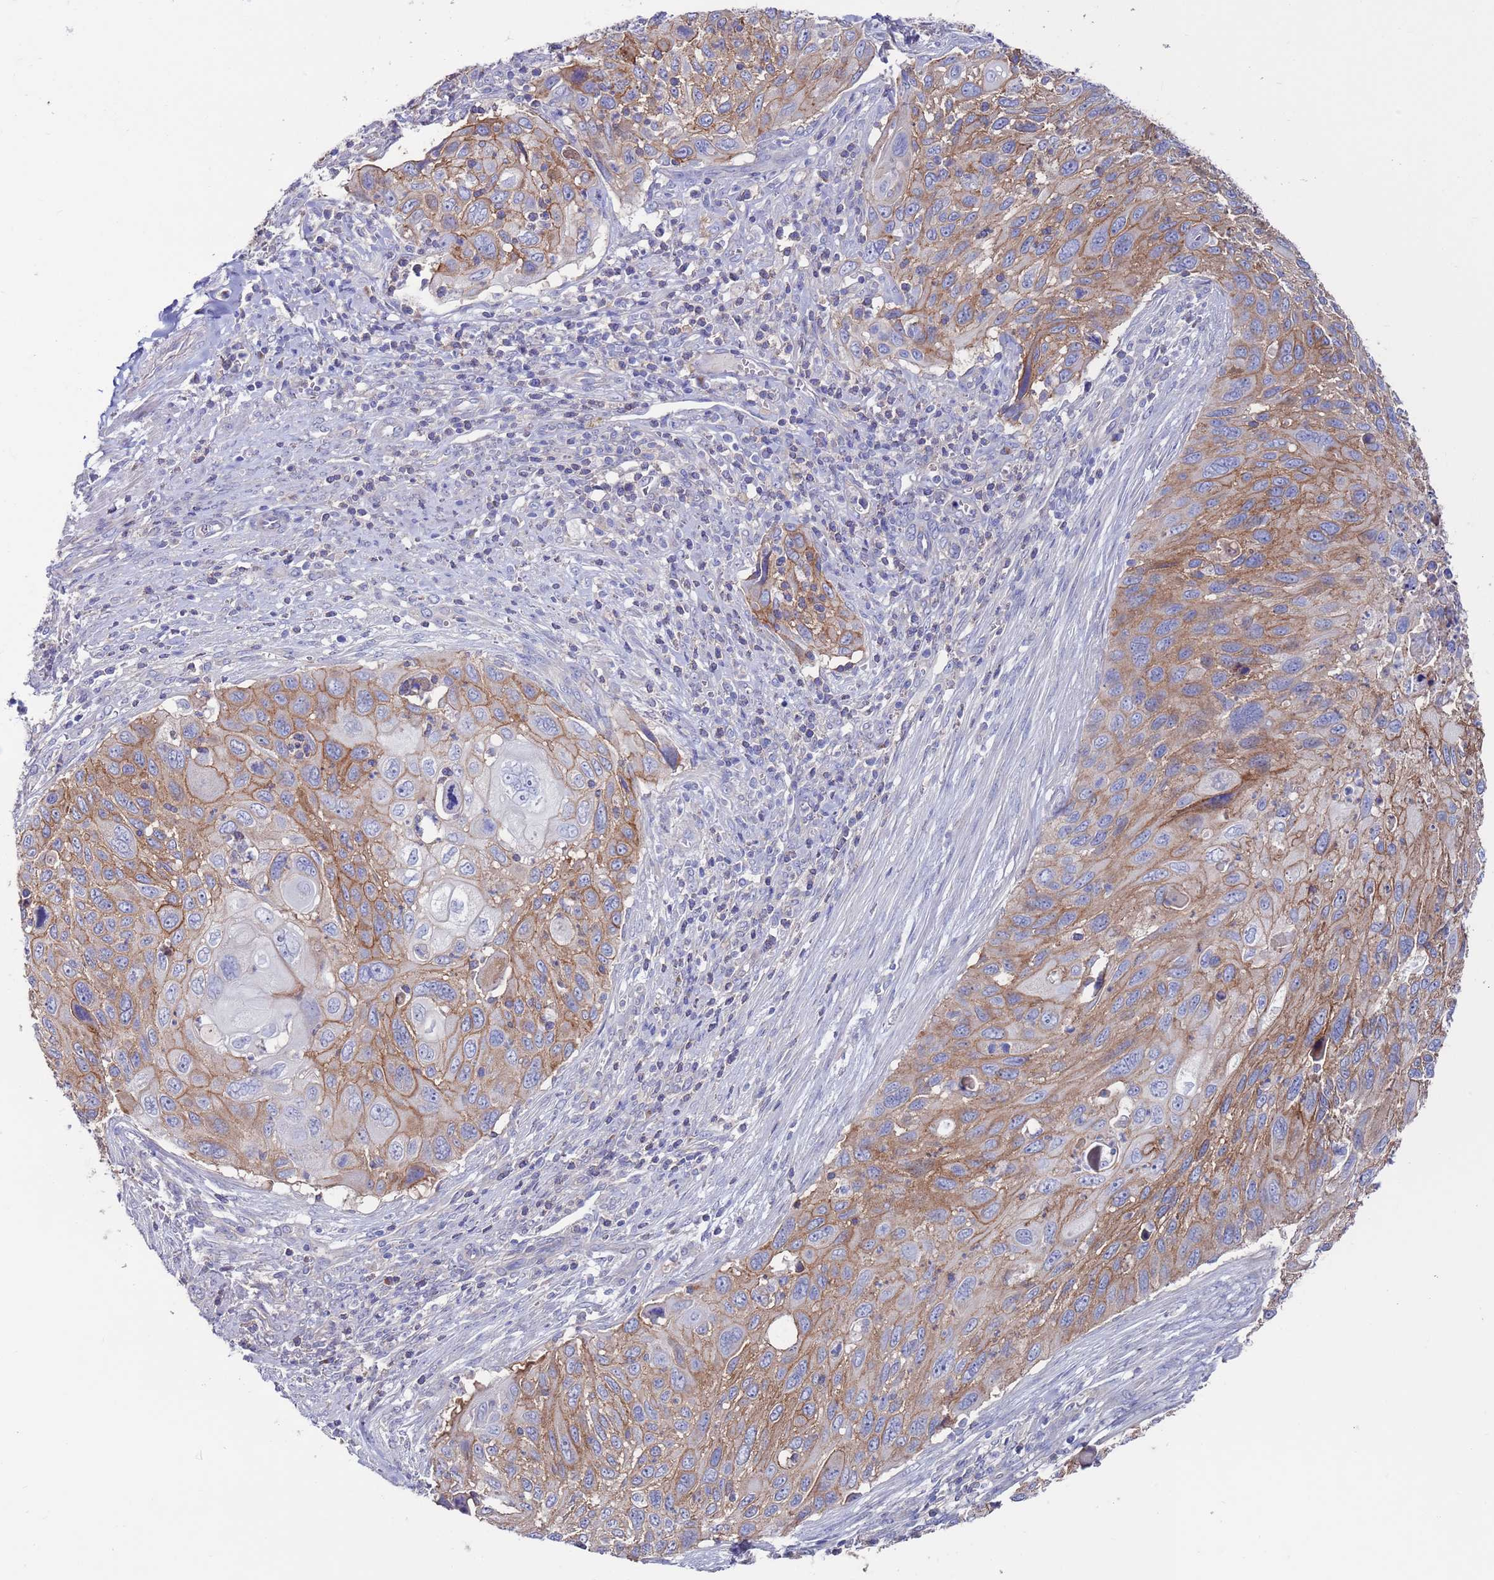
{"staining": {"intensity": "moderate", "quantity": "25%-75%", "location": "cytoplasmic/membranous"}, "tissue": "cervical cancer", "cell_type": "Tumor cells", "image_type": "cancer", "snomed": [{"axis": "morphology", "description": "Squamous cell carcinoma, NOS"}, {"axis": "topography", "description": "Cervix"}], "caption": "Protein staining of squamous cell carcinoma (cervical) tissue reveals moderate cytoplasmic/membranous expression in about 25%-75% of tumor cells.", "gene": "KRTCAP3", "patient": {"sex": "female", "age": 70}}